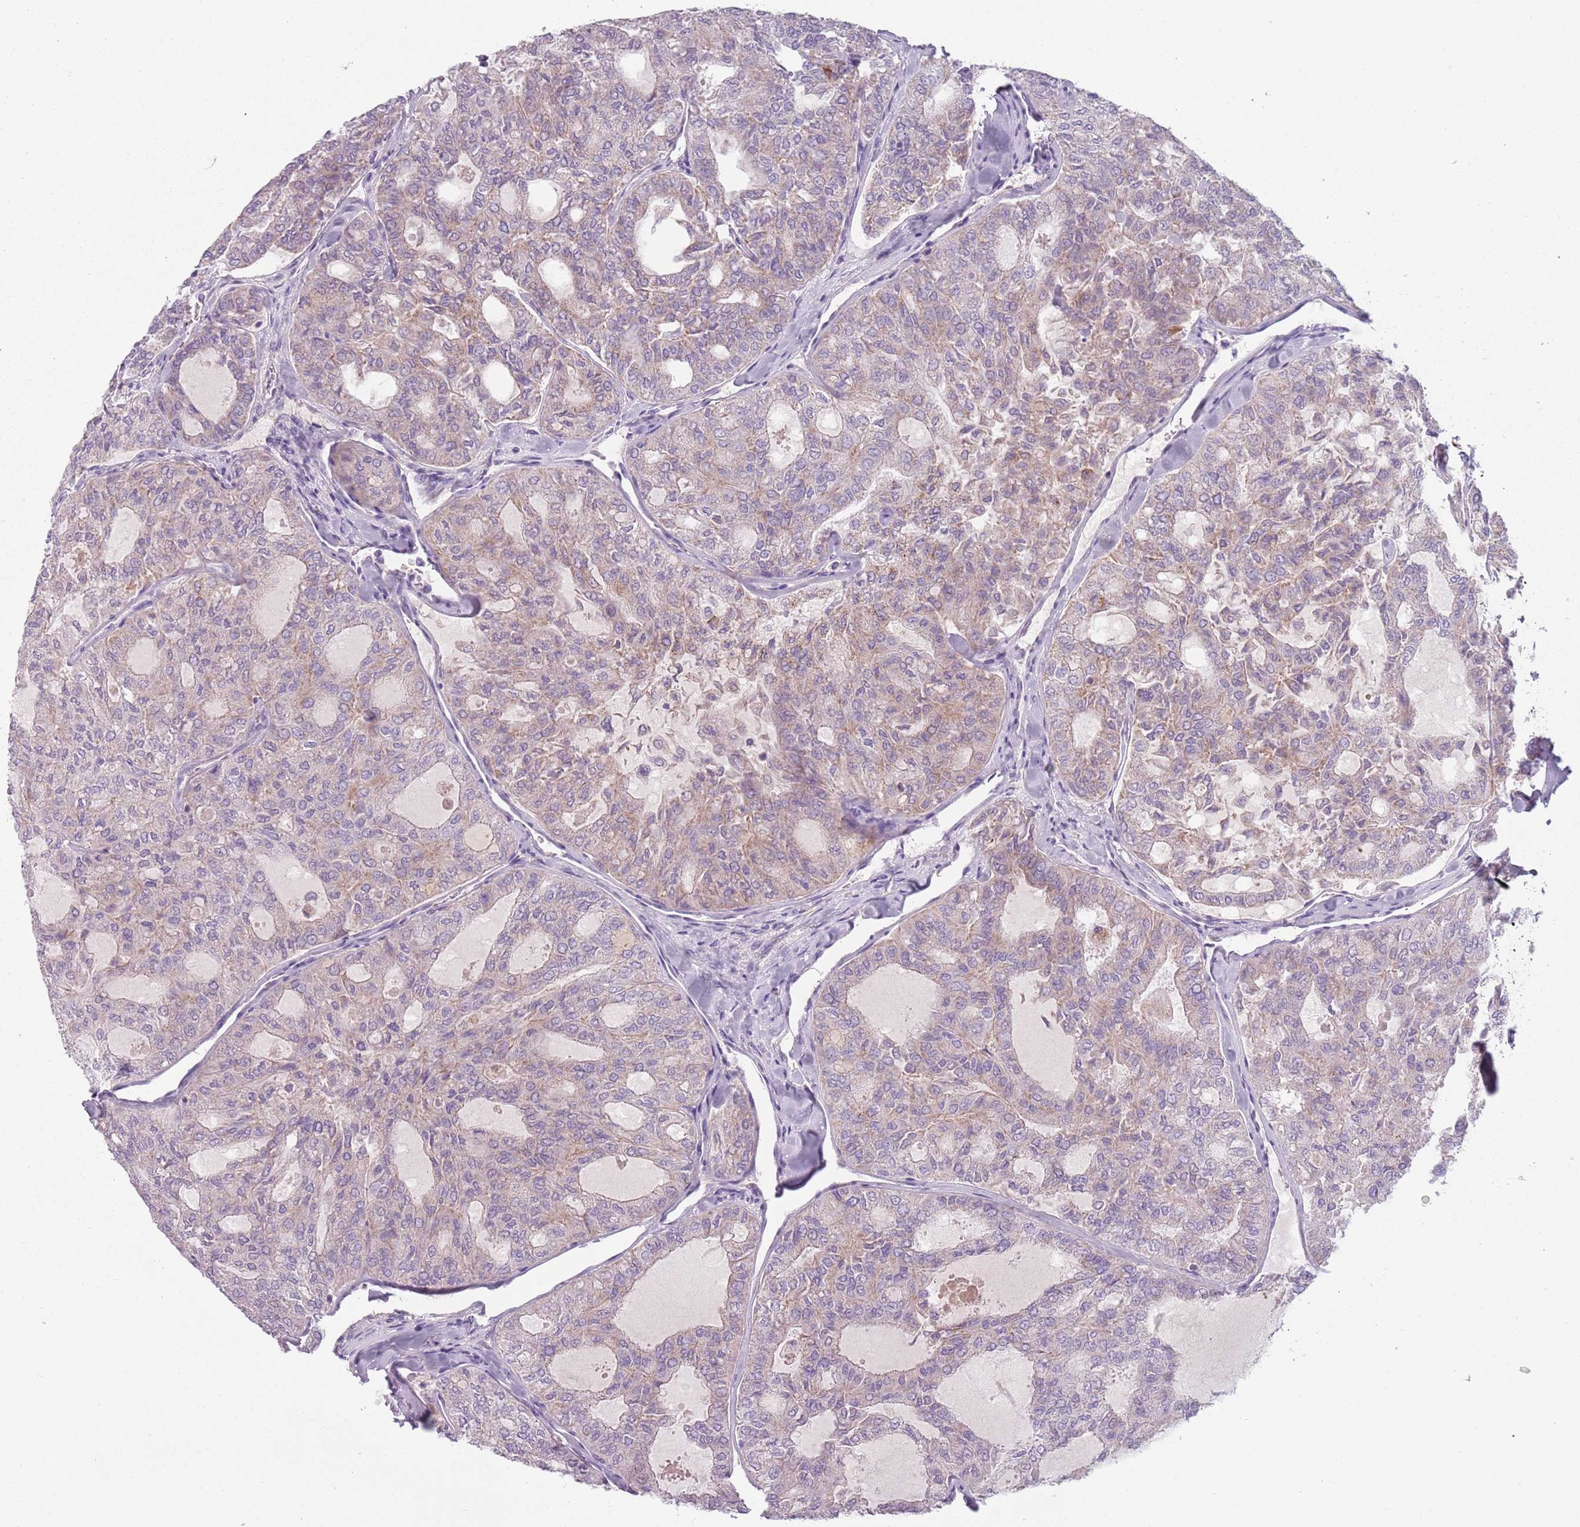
{"staining": {"intensity": "weak", "quantity": "<25%", "location": "cytoplasmic/membranous"}, "tissue": "thyroid cancer", "cell_type": "Tumor cells", "image_type": "cancer", "snomed": [{"axis": "morphology", "description": "Follicular adenoma carcinoma, NOS"}, {"axis": "topography", "description": "Thyroid gland"}], "caption": "IHC image of neoplastic tissue: human thyroid cancer stained with DAB exhibits no significant protein expression in tumor cells.", "gene": "MEGF8", "patient": {"sex": "male", "age": 75}}